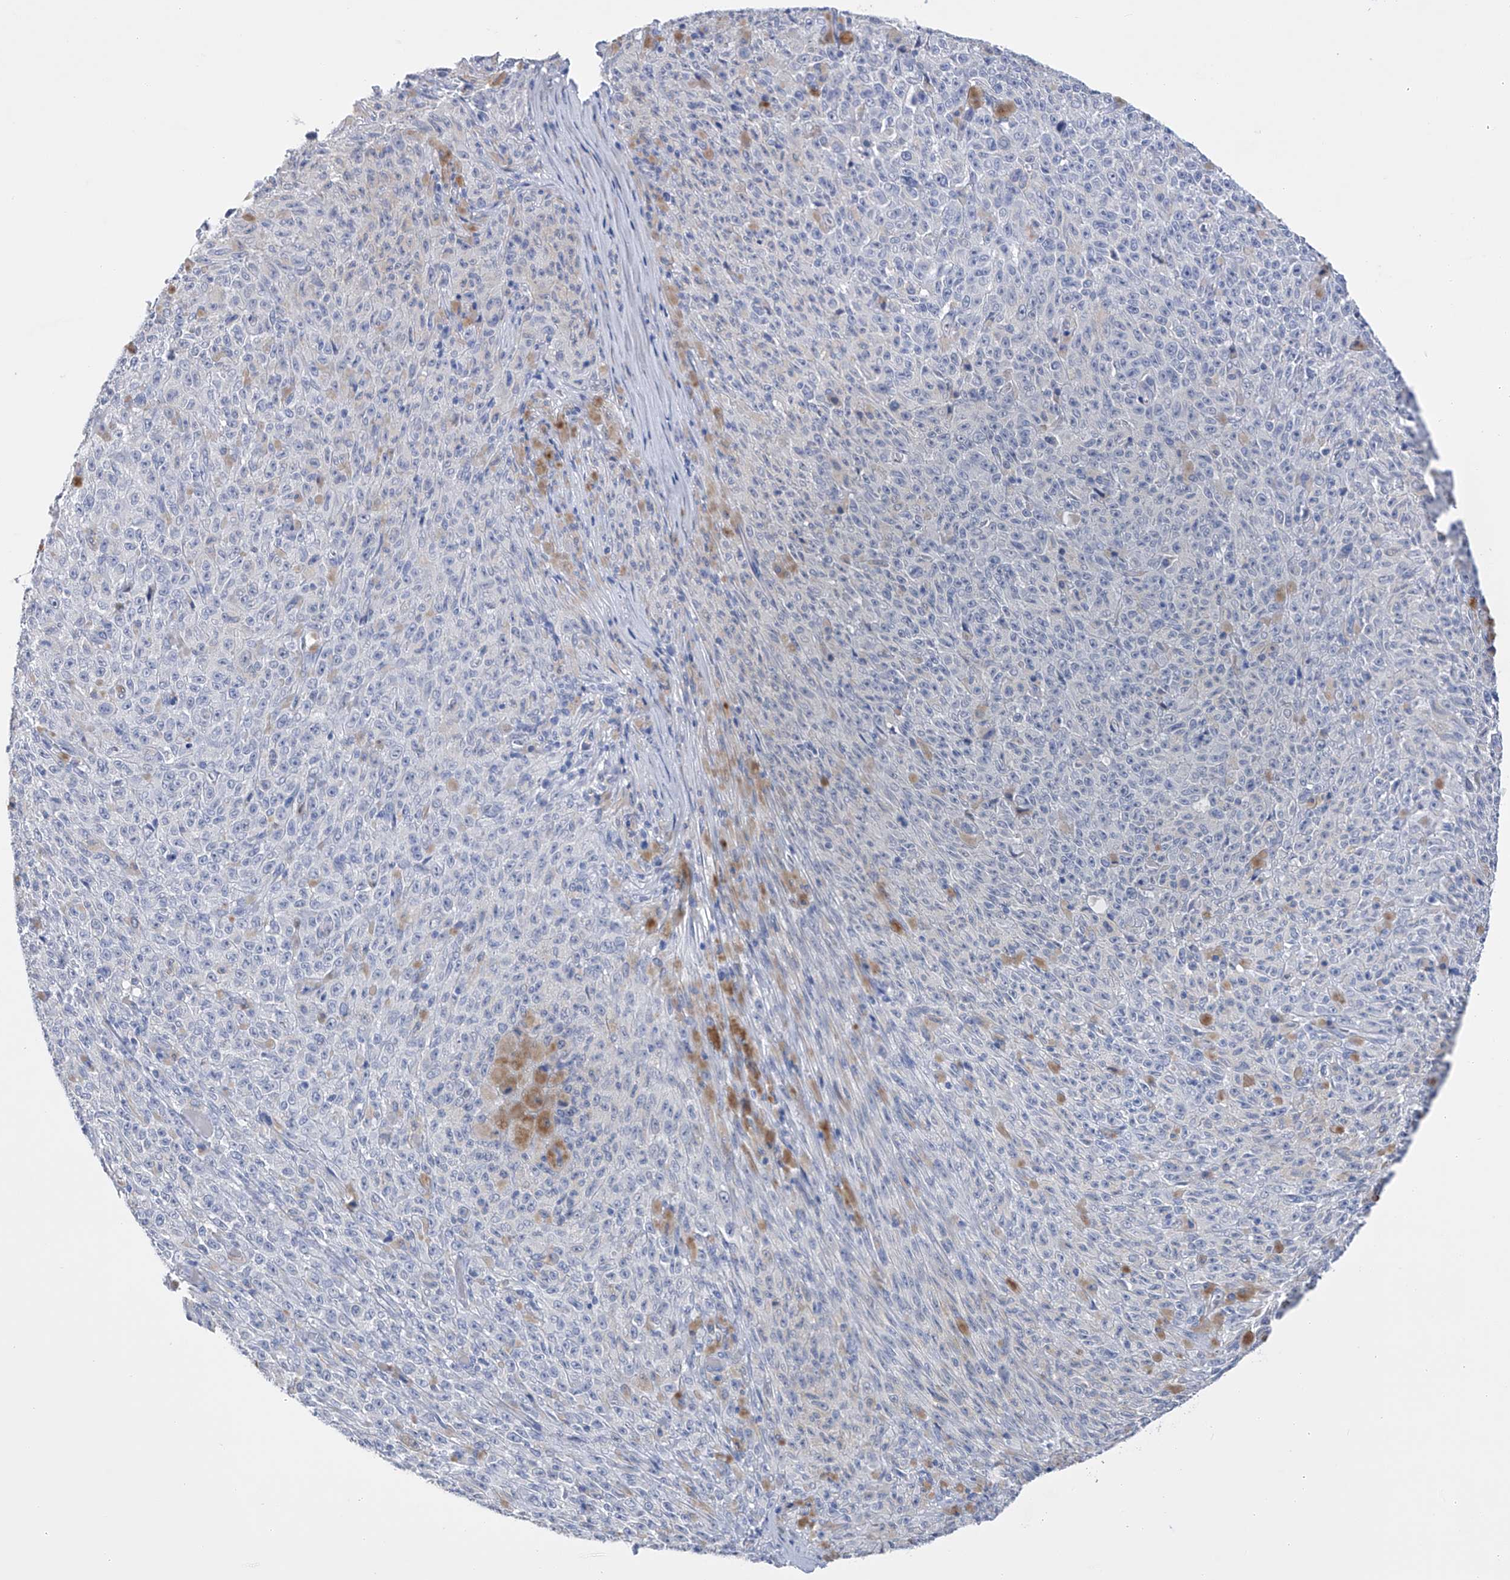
{"staining": {"intensity": "negative", "quantity": "none", "location": "none"}, "tissue": "melanoma", "cell_type": "Tumor cells", "image_type": "cancer", "snomed": [{"axis": "morphology", "description": "Malignant melanoma, NOS"}, {"axis": "topography", "description": "Skin"}], "caption": "This is a micrograph of IHC staining of melanoma, which shows no expression in tumor cells. (Brightfield microscopy of DAB immunohistochemistry at high magnification).", "gene": "ADRA1A", "patient": {"sex": "female", "age": 82}}